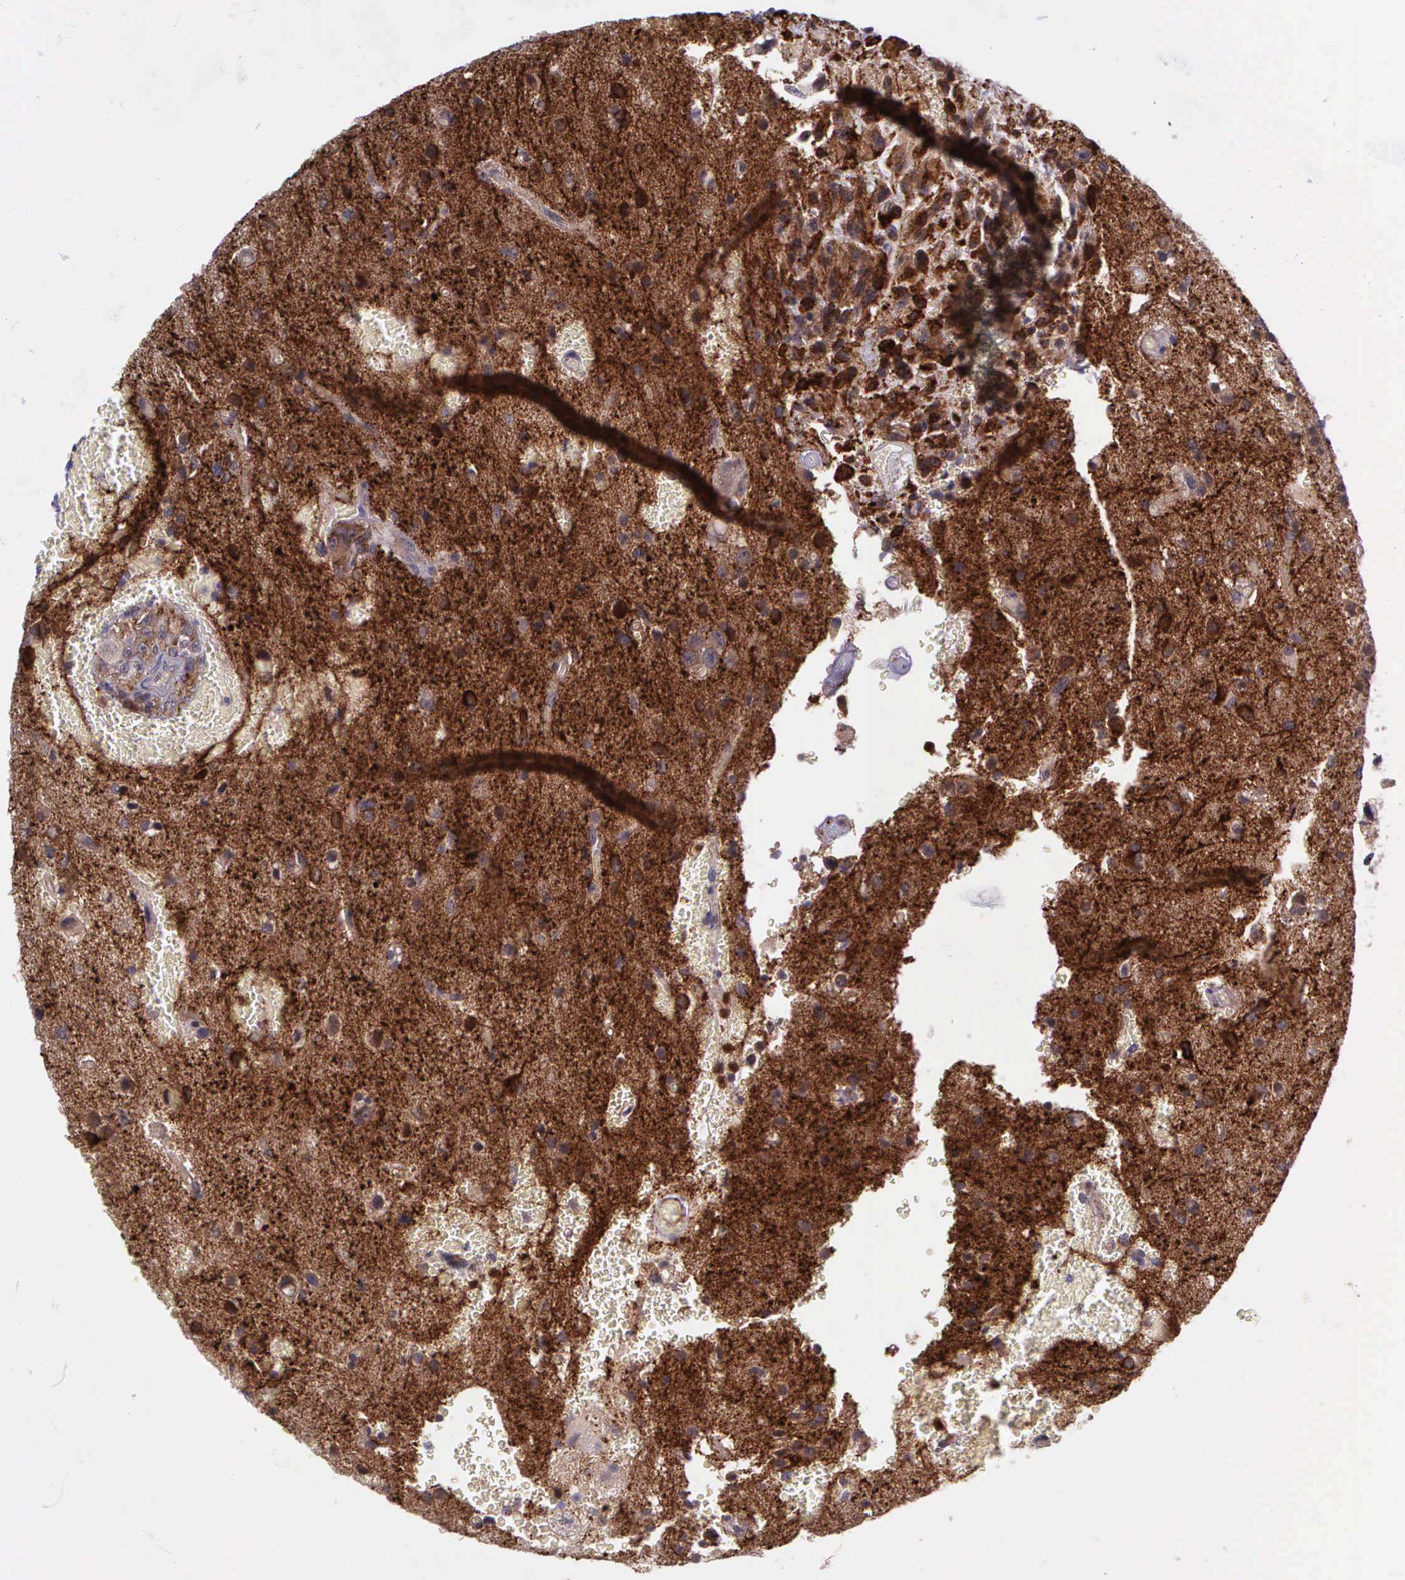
{"staining": {"intensity": "strong", "quantity": ">75%", "location": "cytoplasmic/membranous"}, "tissue": "glioma", "cell_type": "Tumor cells", "image_type": "cancer", "snomed": [{"axis": "morphology", "description": "Glioma, malignant, High grade"}, {"axis": "topography", "description": "Brain"}], "caption": "Brown immunohistochemical staining in human glioma reveals strong cytoplasmic/membranous expression in about >75% of tumor cells.", "gene": "PRICKLE3", "patient": {"sex": "male", "age": 48}}